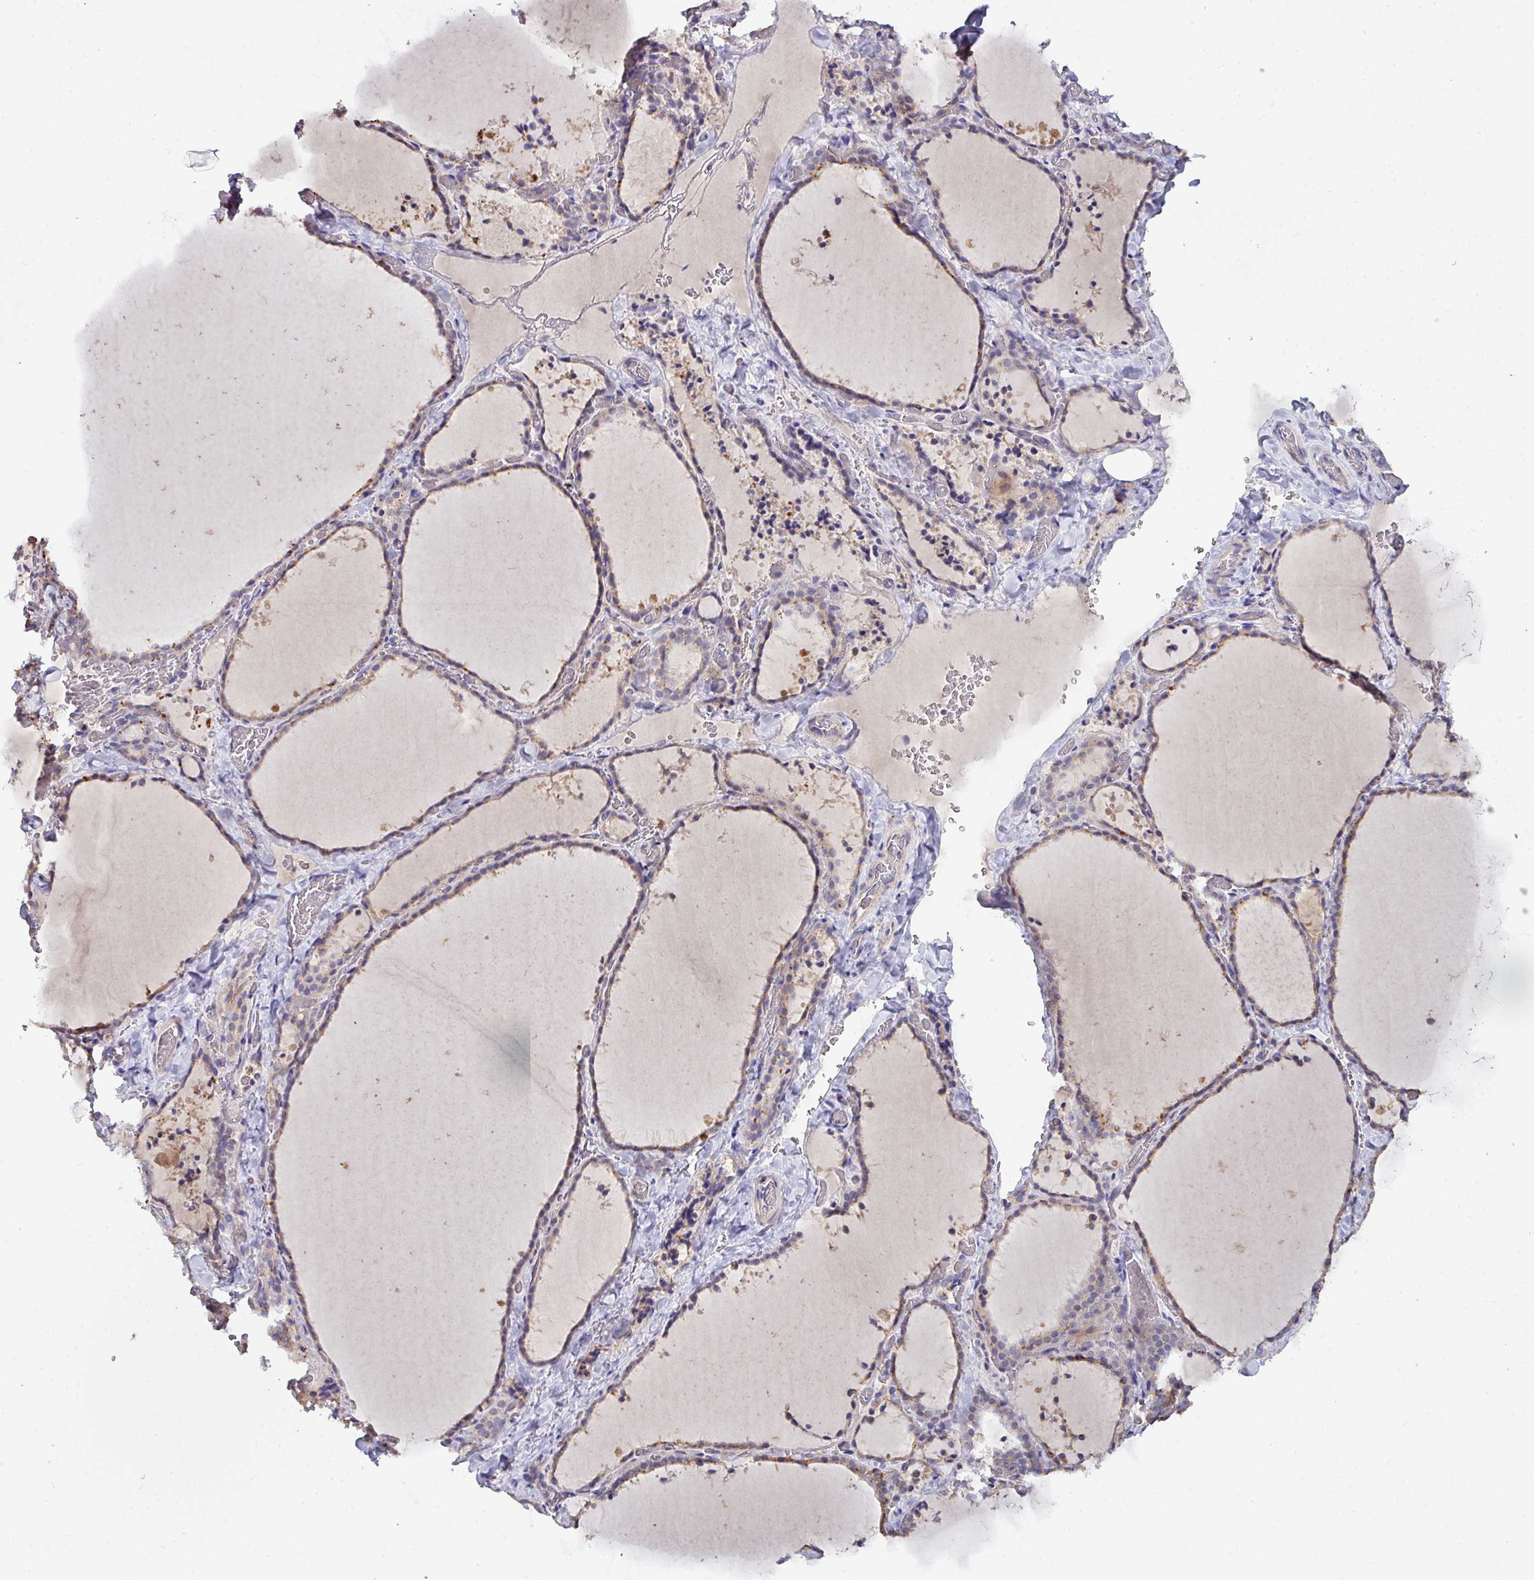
{"staining": {"intensity": "weak", "quantity": "25%-75%", "location": "cytoplasmic/membranous"}, "tissue": "thyroid gland", "cell_type": "Glandular cells", "image_type": "normal", "snomed": [{"axis": "morphology", "description": "Normal tissue, NOS"}, {"axis": "topography", "description": "Thyroid gland"}], "caption": "Protein analysis of unremarkable thyroid gland reveals weak cytoplasmic/membranous positivity in approximately 25%-75% of glandular cells.", "gene": "AEBP2", "patient": {"sex": "female", "age": 22}}